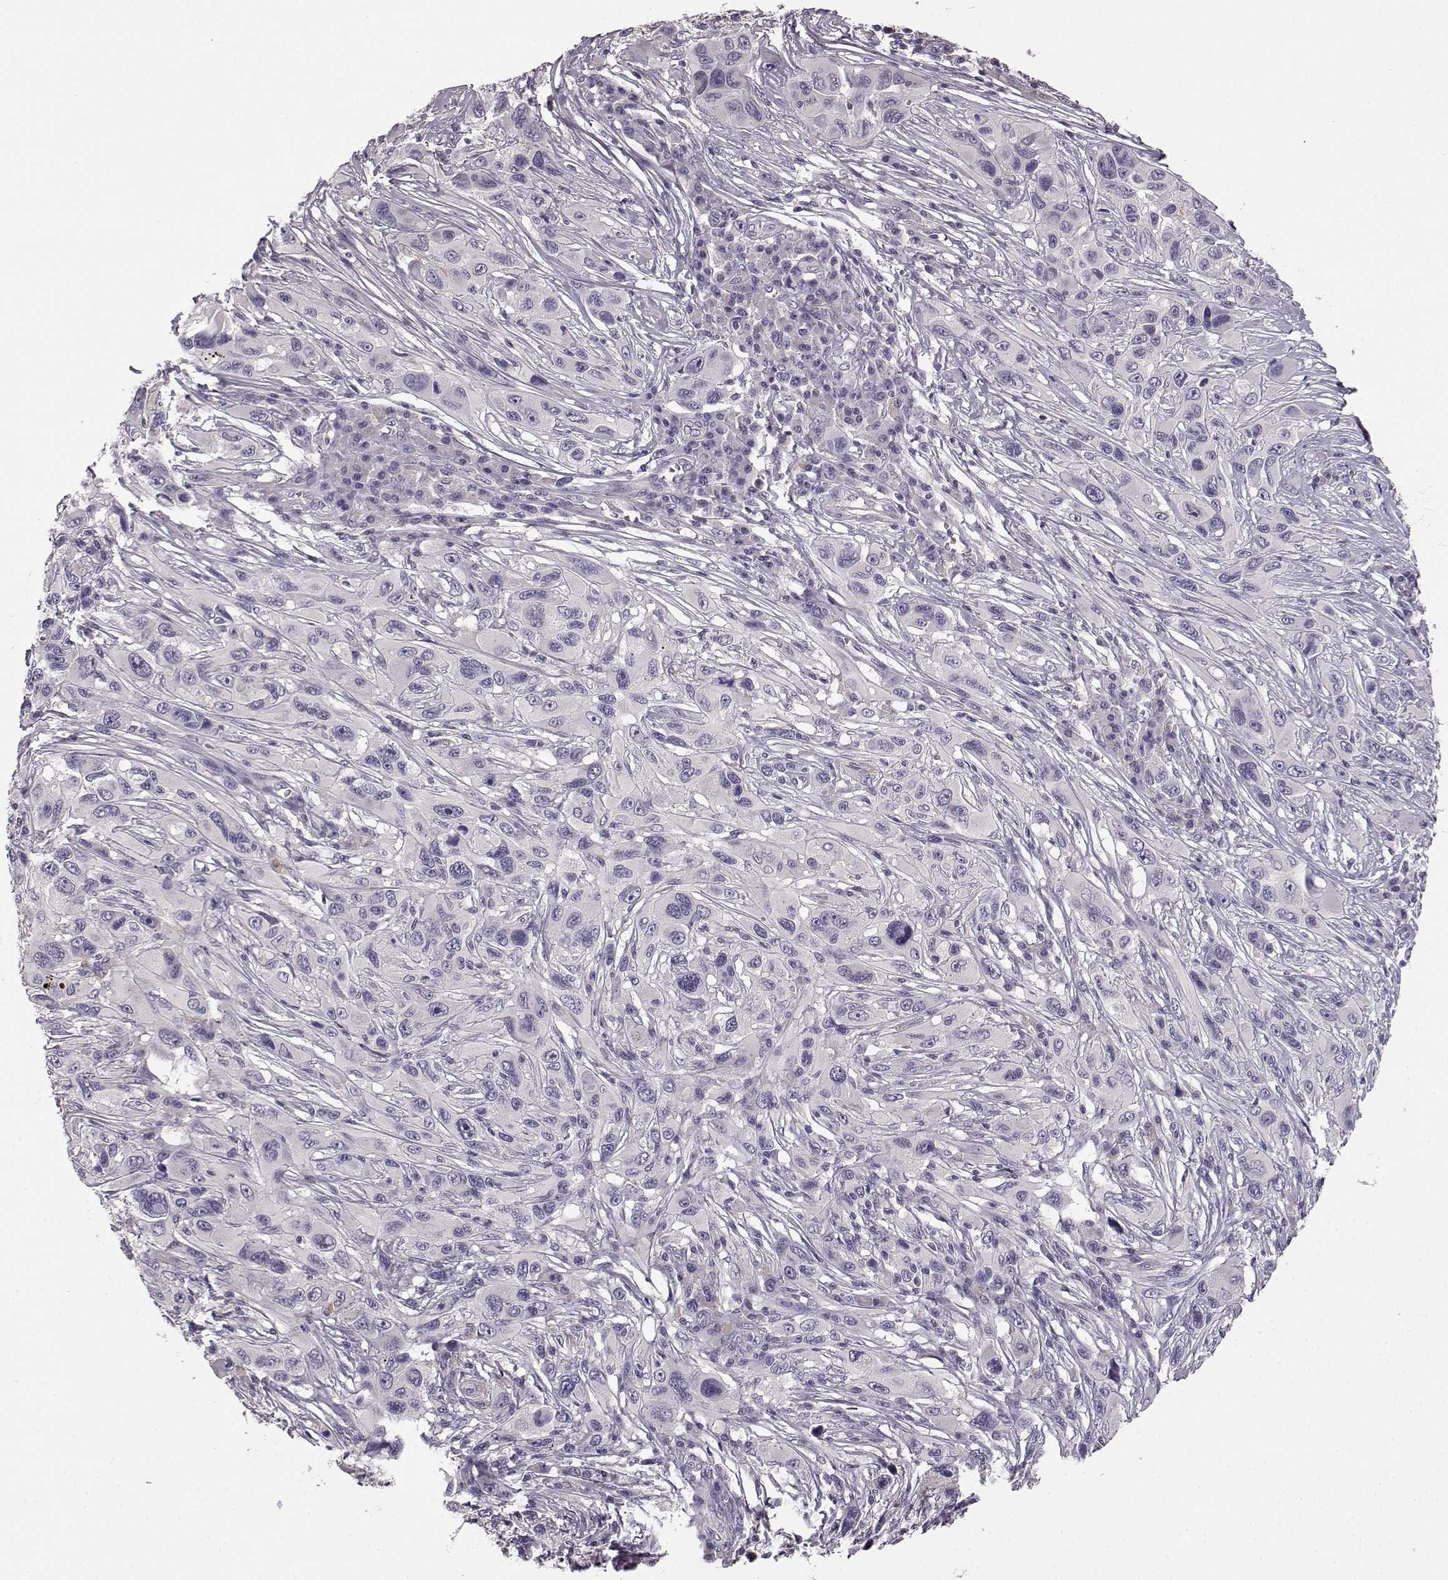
{"staining": {"intensity": "negative", "quantity": "none", "location": "none"}, "tissue": "melanoma", "cell_type": "Tumor cells", "image_type": "cancer", "snomed": [{"axis": "morphology", "description": "Malignant melanoma, NOS"}, {"axis": "topography", "description": "Skin"}], "caption": "This micrograph is of malignant melanoma stained with immunohistochemistry to label a protein in brown with the nuclei are counter-stained blue. There is no expression in tumor cells. (Immunohistochemistry, brightfield microscopy, high magnification).", "gene": "KRT85", "patient": {"sex": "male", "age": 53}}